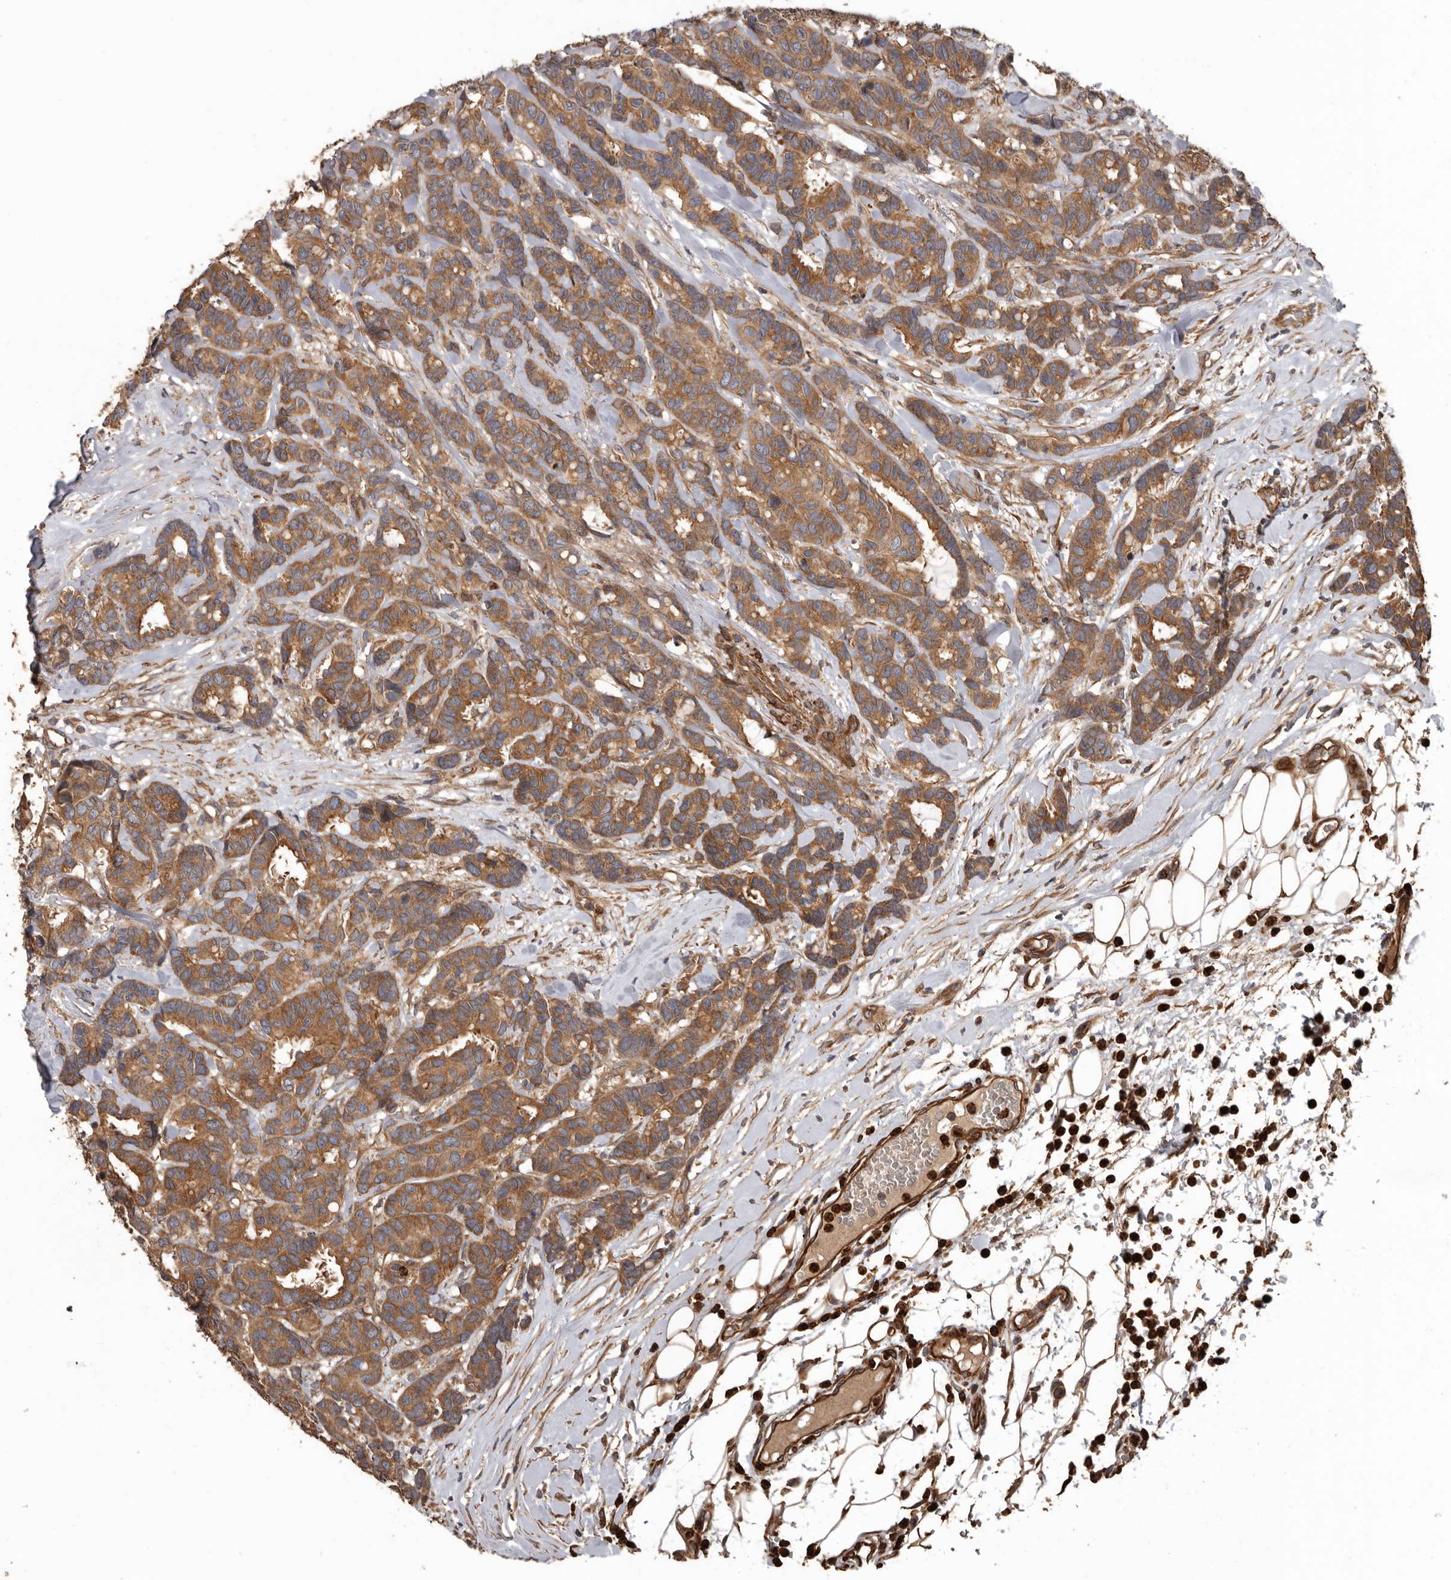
{"staining": {"intensity": "moderate", "quantity": ">75%", "location": "cytoplasmic/membranous"}, "tissue": "breast cancer", "cell_type": "Tumor cells", "image_type": "cancer", "snomed": [{"axis": "morphology", "description": "Duct carcinoma"}, {"axis": "topography", "description": "Breast"}], "caption": "Breast cancer (invasive ductal carcinoma) stained for a protein displays moderate cytoplasmic/membranous positivity in tumor cells.", "gene": "ARHGEF5", "patient": {"sex": "female", "age": 87}}